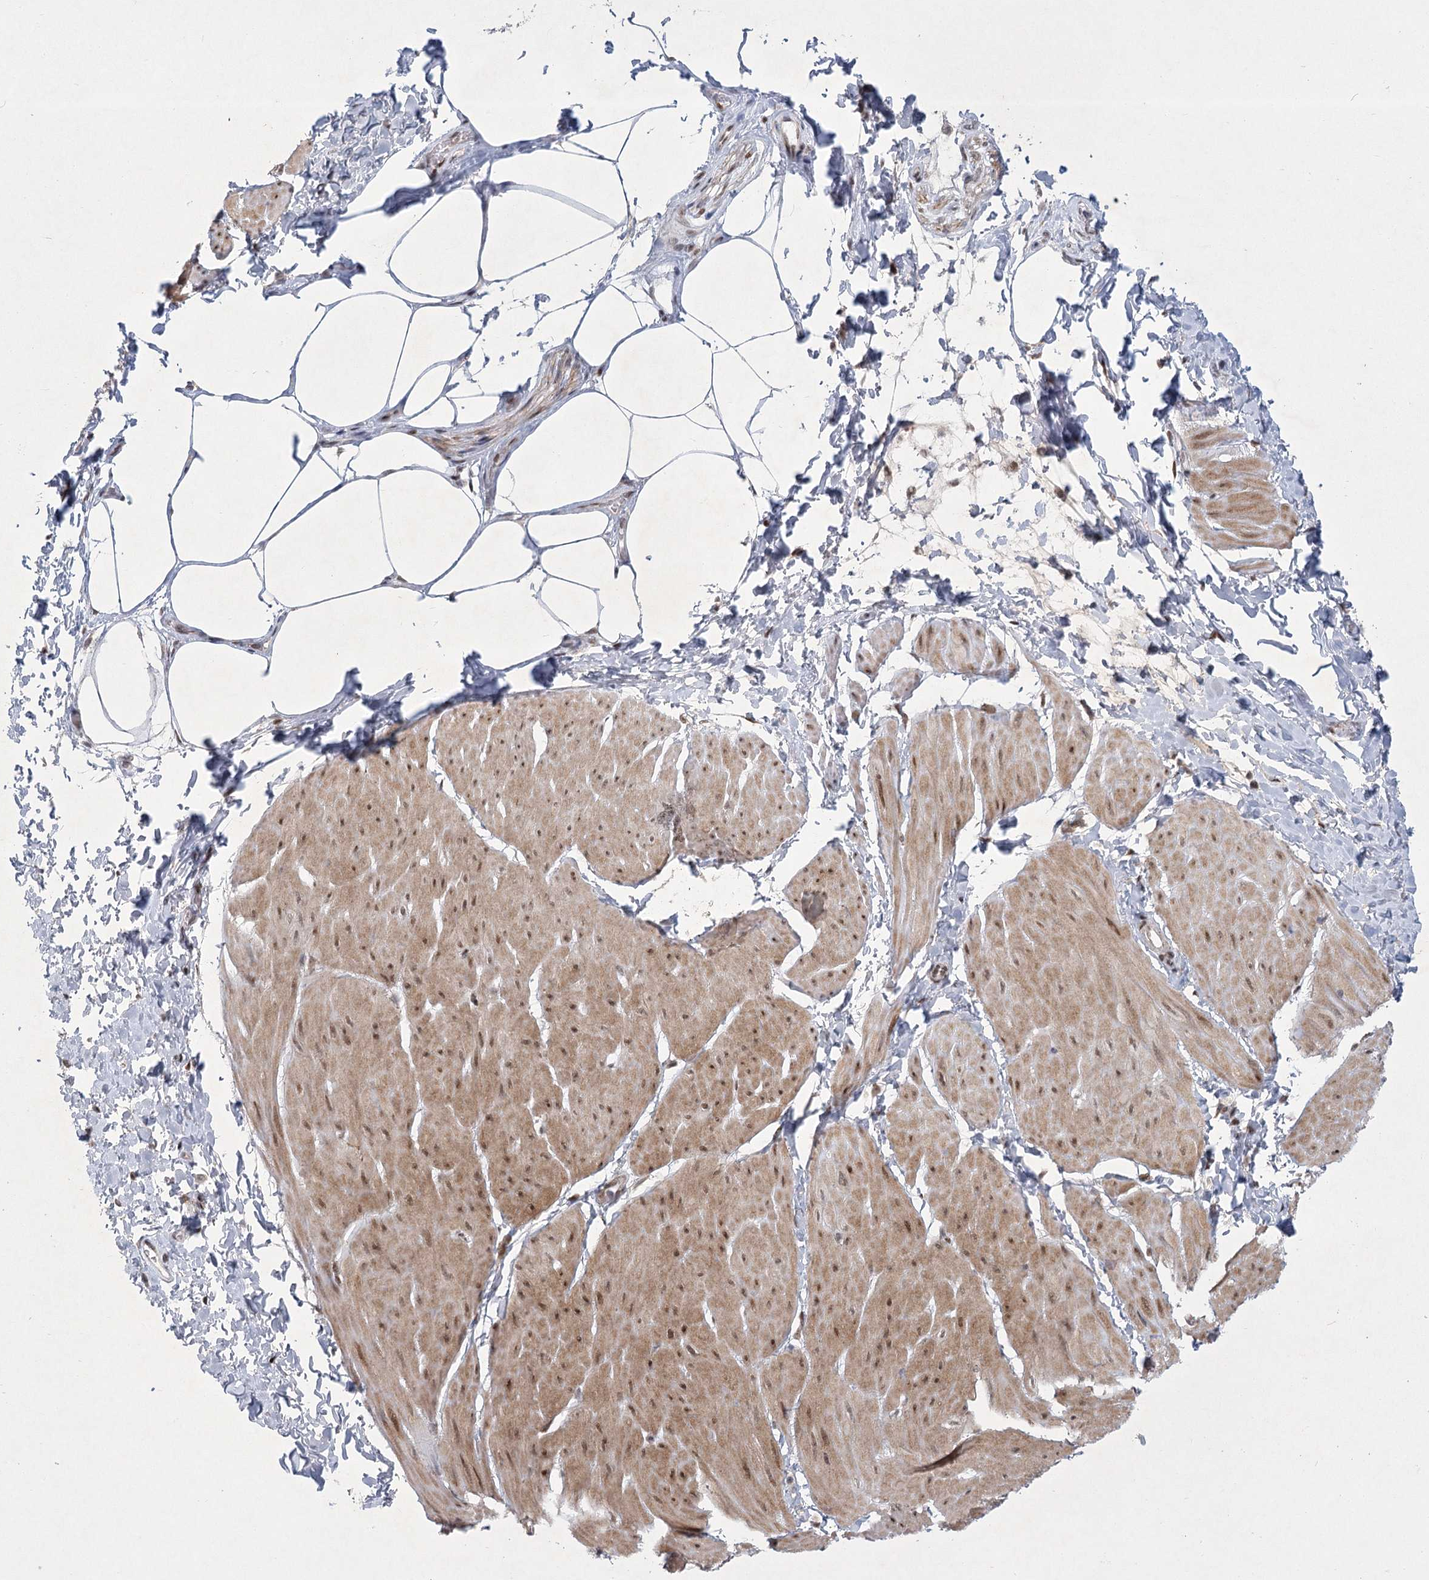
{"staining": {"intensity": "moderate", "quantity": ">75%", "location": "cytoplasmic/membranous,nuclear"}, "tissue": "smooth muscle", "cell_type": "Smooth muscle cells", "image_type": "normal", "snomed": [{"axis": "morphology", "description": "Urothelial carcinoma, High grade"}, {"axis": "topography", "description": "Urinary bladder"}], "caption": "High-power microscopy captured an immunohistochemistry (IHC) micrograph of benign smooth muscle, revealing moderate cytoplasmic/membranous,nuclear staining in approximately >75% of smooth muscle cells.", "gene": "CIB4", "patient": {"sex": "male", "age": 46}}